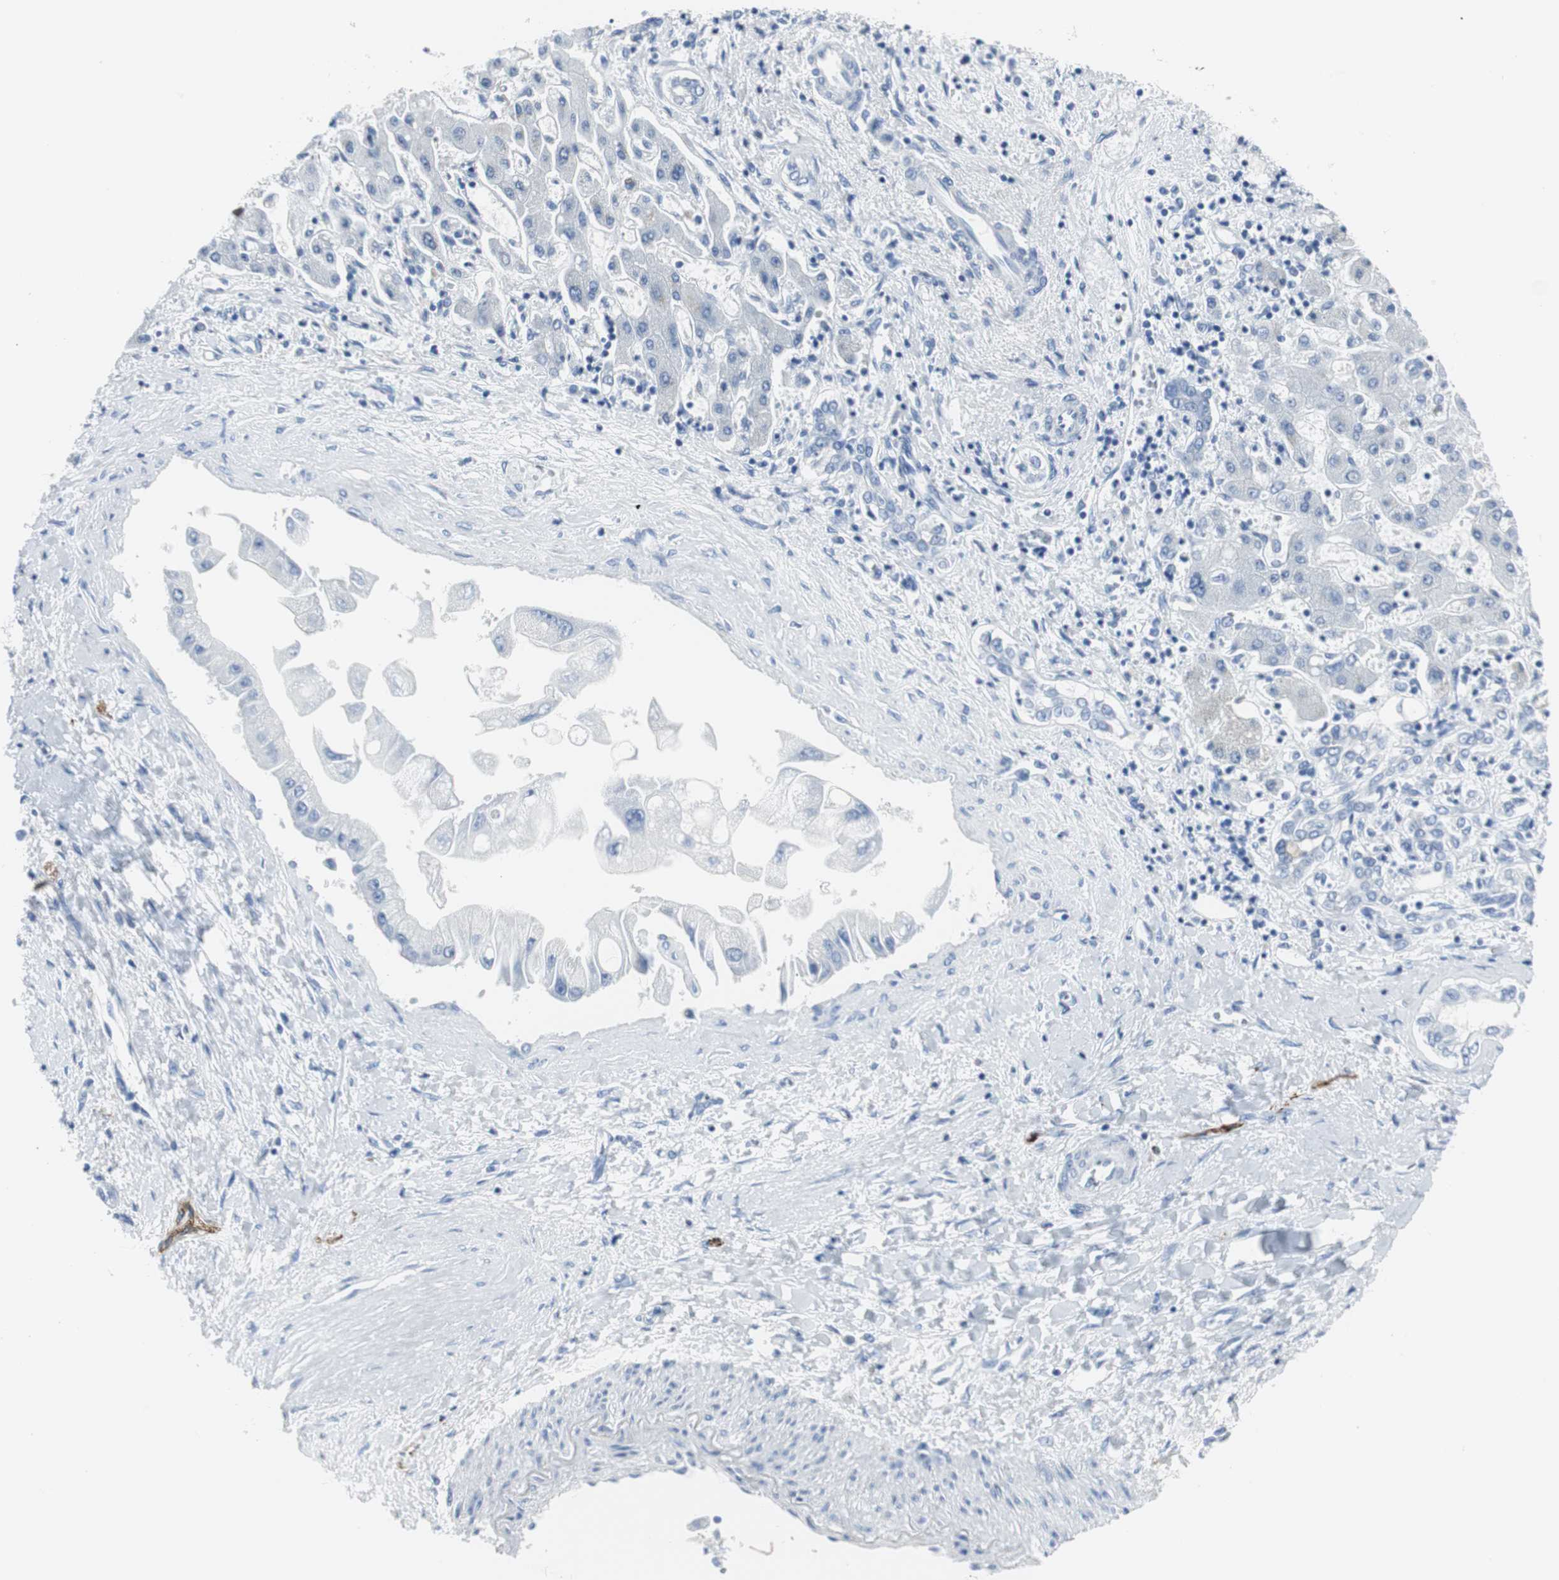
{"staining": {"intensity": "negative", "quantity": "none", "location": "none"}, "tissue": "liver cancer", "cell_type": "Tumor cells", "image_type": "cancer", "snomed": [{"axis": "morphology", "description": "Cholangiocarcinoma"}, {"axis": "topography", "description": "Liver"}], "caption": "Human liver cancer (cholangiocarcinoma) stained for a protein using immunohistochemistry (IHC) reveals no staining in tumor cells.", "gene": "GAP43", "patient": {"sex": "male", "age": 50}}